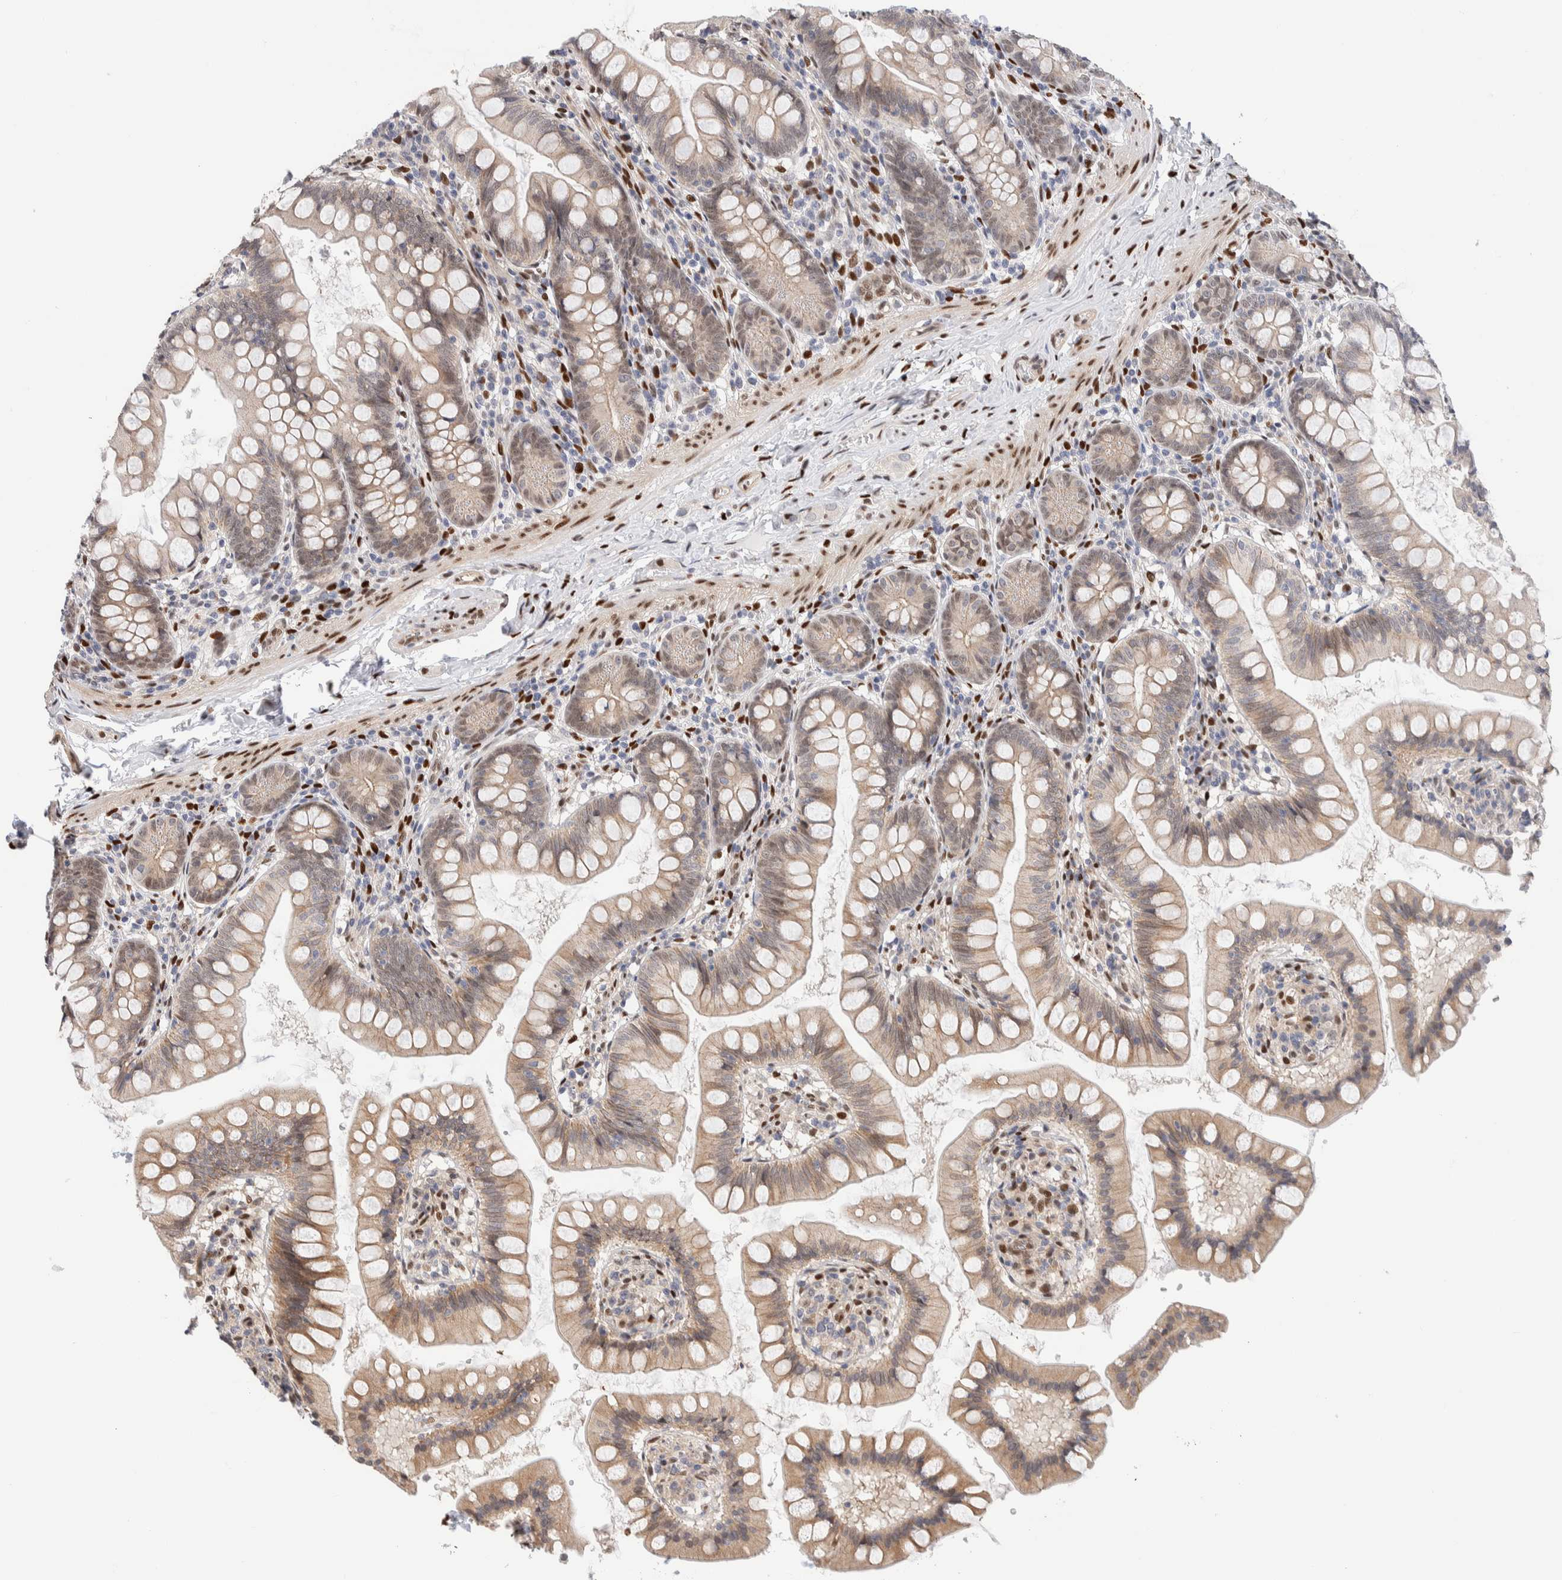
{"staining": {"intensity": "weak", "quantity": ">75%", "location": "cytoplasmic/membranous"}, "tissue": "small intestine", "cell_type": "Glandular cells", "image_type": "normal", "snomed": [{"axis": "morphology", "description": "Normal tissue, NOS"}, {"axis": "topography", "description": "Small intestine"}], "caption": "Small intestine stained for a protein (brown) exhibits weak cytoplasmic/membranous positive expression in approximately >75% of glandular cells.", "gene": "NSMAF", "patient": {"sex": "male", "age": 7}}